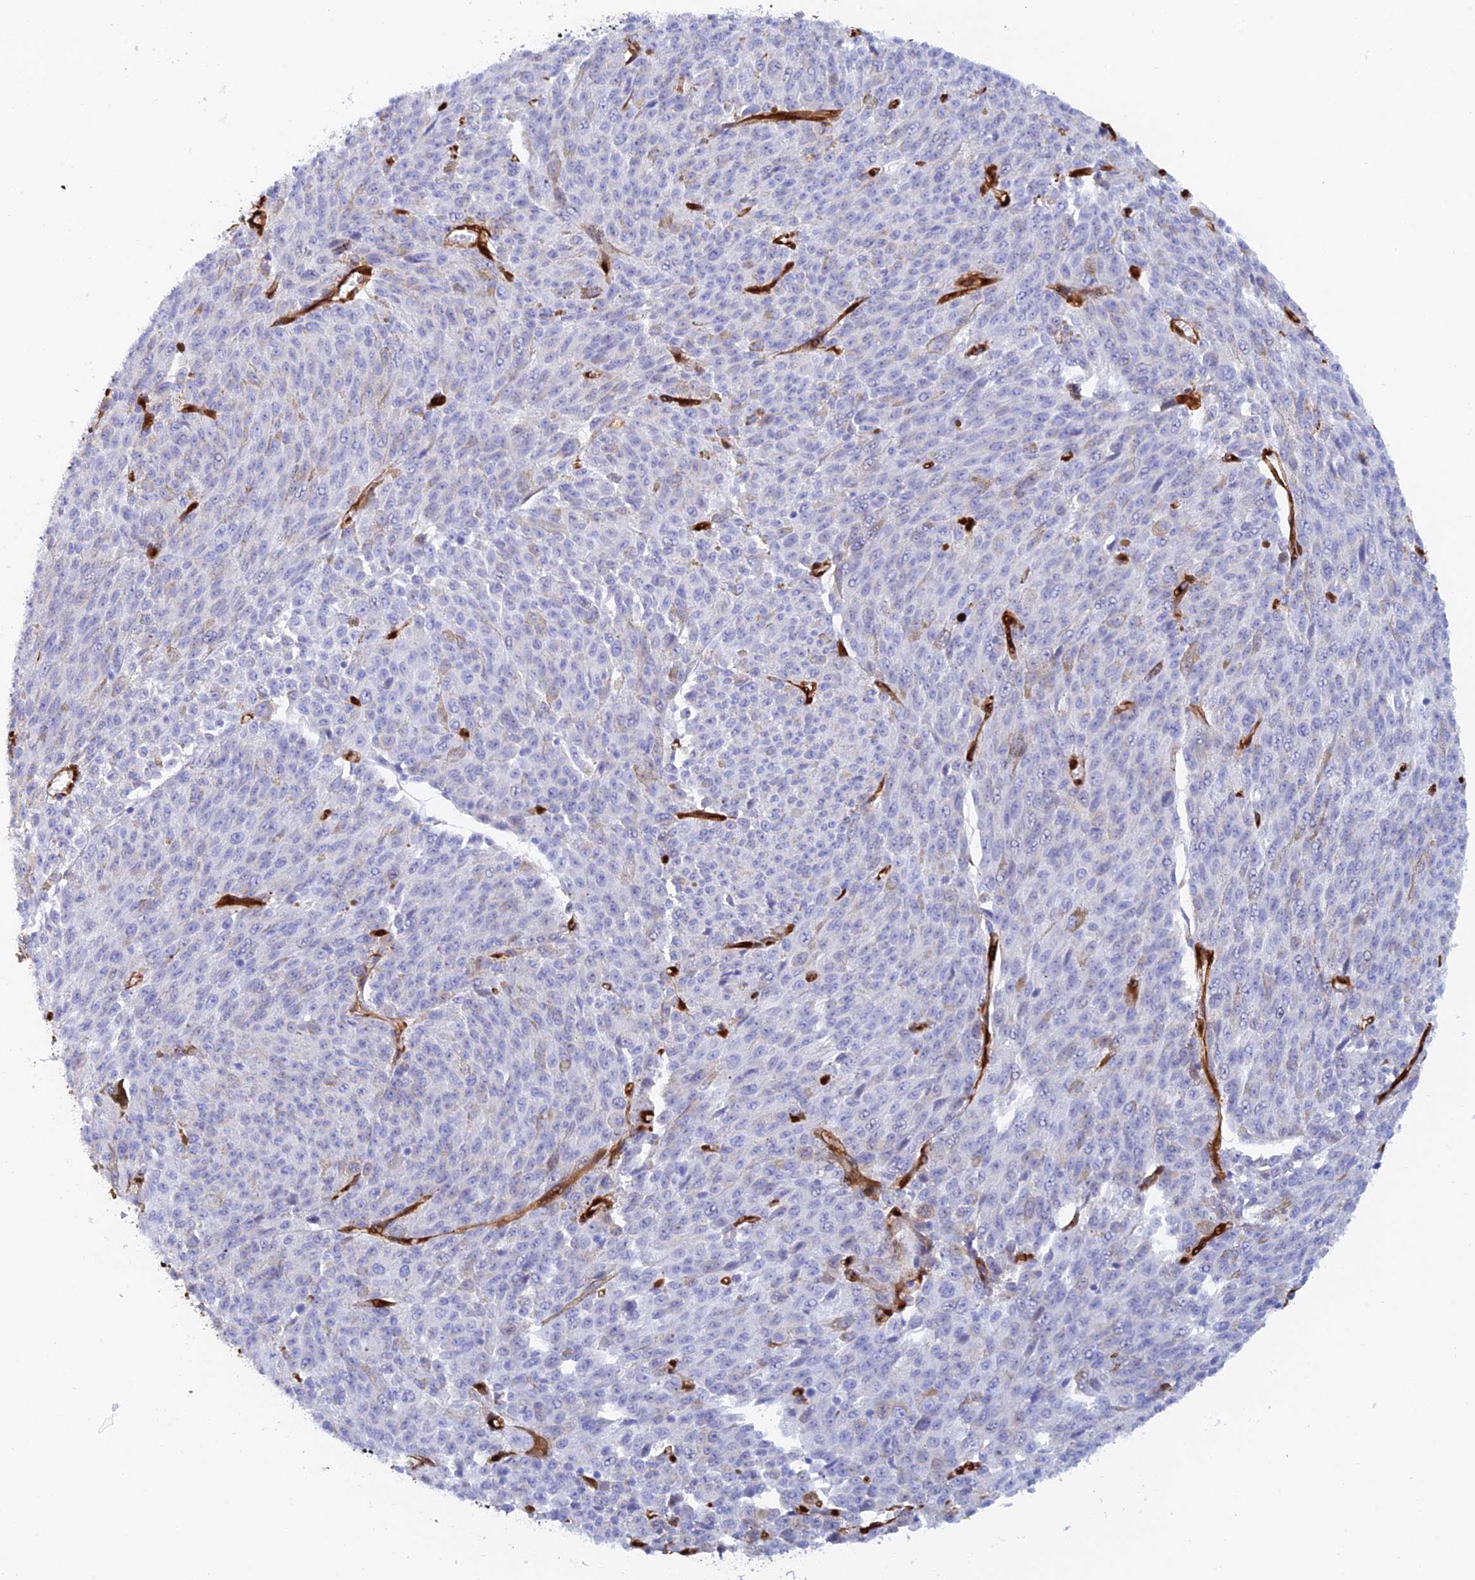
{"staining": {"intensity": "negative", "quantity": "none", "location": "none"}, "tissue": "melanoma", "cell_type": "Tumor cells", "image_type": "cancer", "snomed": [{"axis": "morphology", "description": "Malignant melanoma, NOS"}, {"axis": "topography", "description": "Skin"}], "caption": "The micrograph shows no staining of tumor cells in malignant melanoma.", "gene": "CRIP2", "patient": {"sex": "female", "age": 52}}